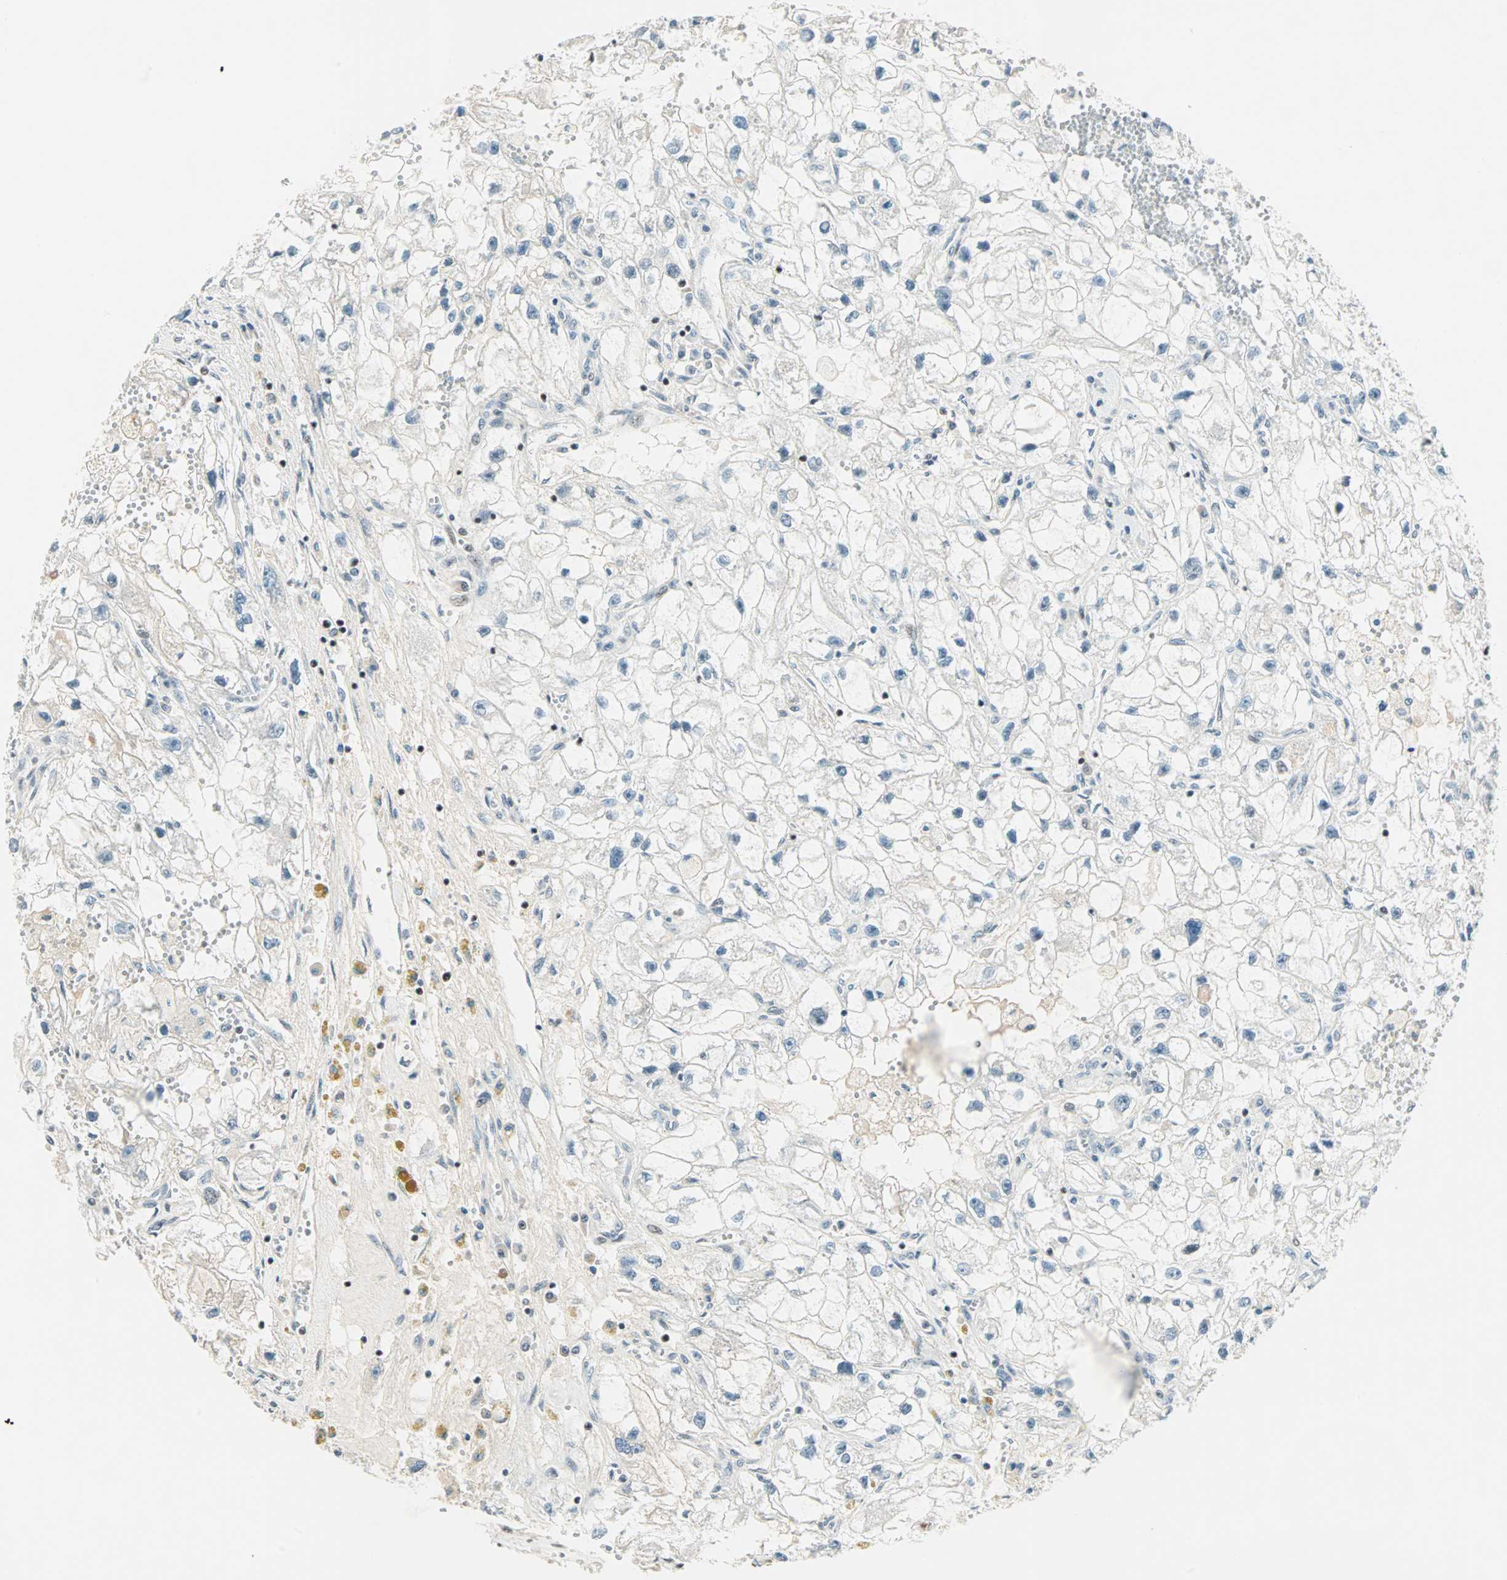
{"staining": {"intensity": "negative", "quantity": "none", "location": "none"}, "tissue": "renal cancer", "cell_type": "Tumor cells", "image_type": "cancer", "snomed": [{"axis": "morphology", "description": "Adenocarcinoma, NOS"}, {"axis": "topography", "description": "Kidney"}], "caption": "Tumor cells show no significant protein staining in renal cancer.", "gene": "SIN3A", "patient": {"sex": "female", "age": 70}}